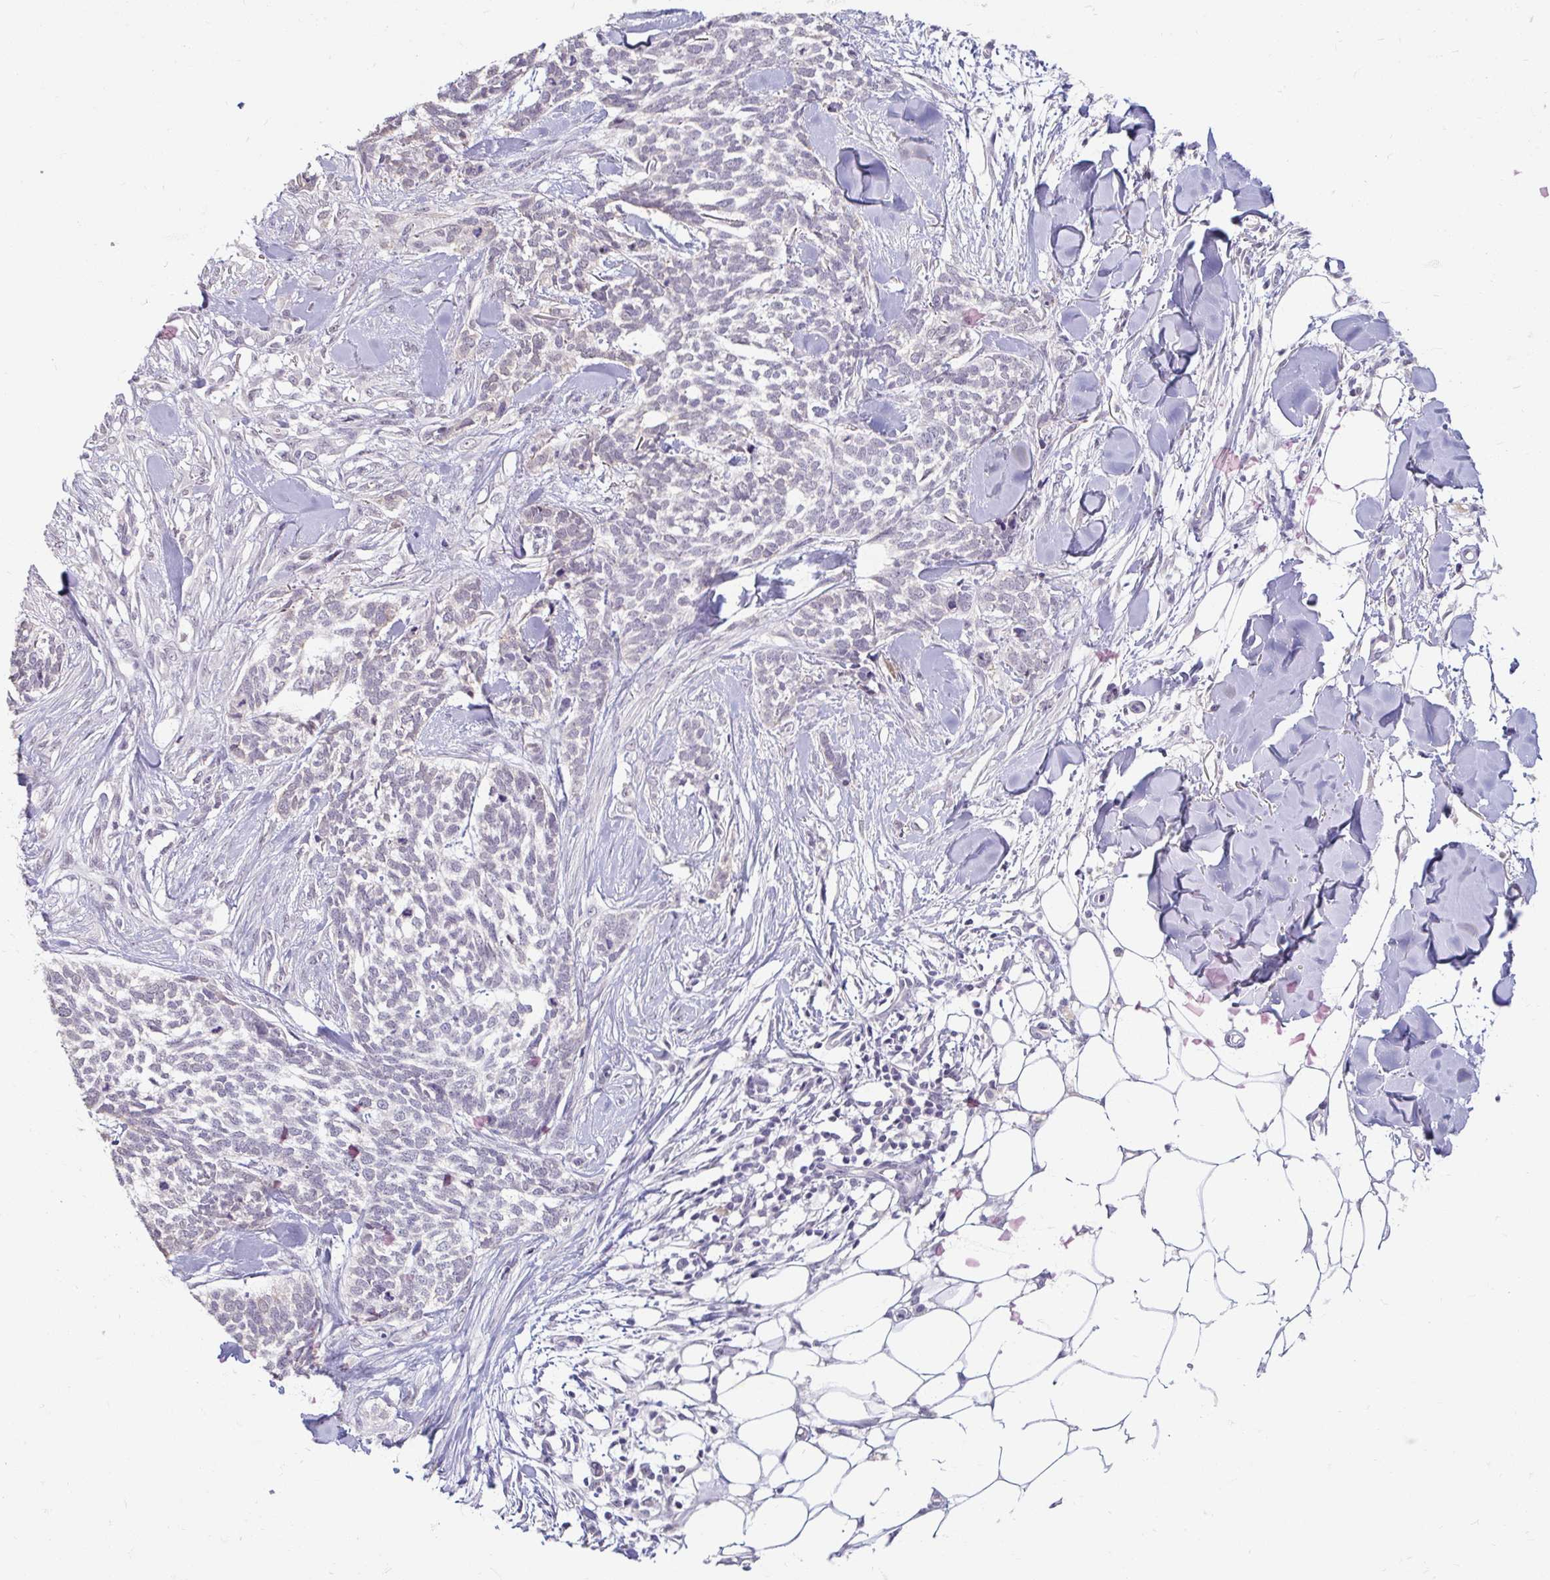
{"staining": {"intensity": "negative", "quantity": "none", "location": "none"}, "tissue": "skin cancer", "cell_type": "Tumor cells", "image_type": "cancer", "snomed": [{"axis": "morphology", "description": "Basal cell carcinoma"}, {"axis": "topography", "description": "Skin"}], "caption": "An immunohistochemistry image of basal cell carcinoma (skin) is shown. There is no staining in tumor cells of basal cell carcinoma (skin).", "gene": "DDN", "patient": {"sex": "female", "age": 59}}